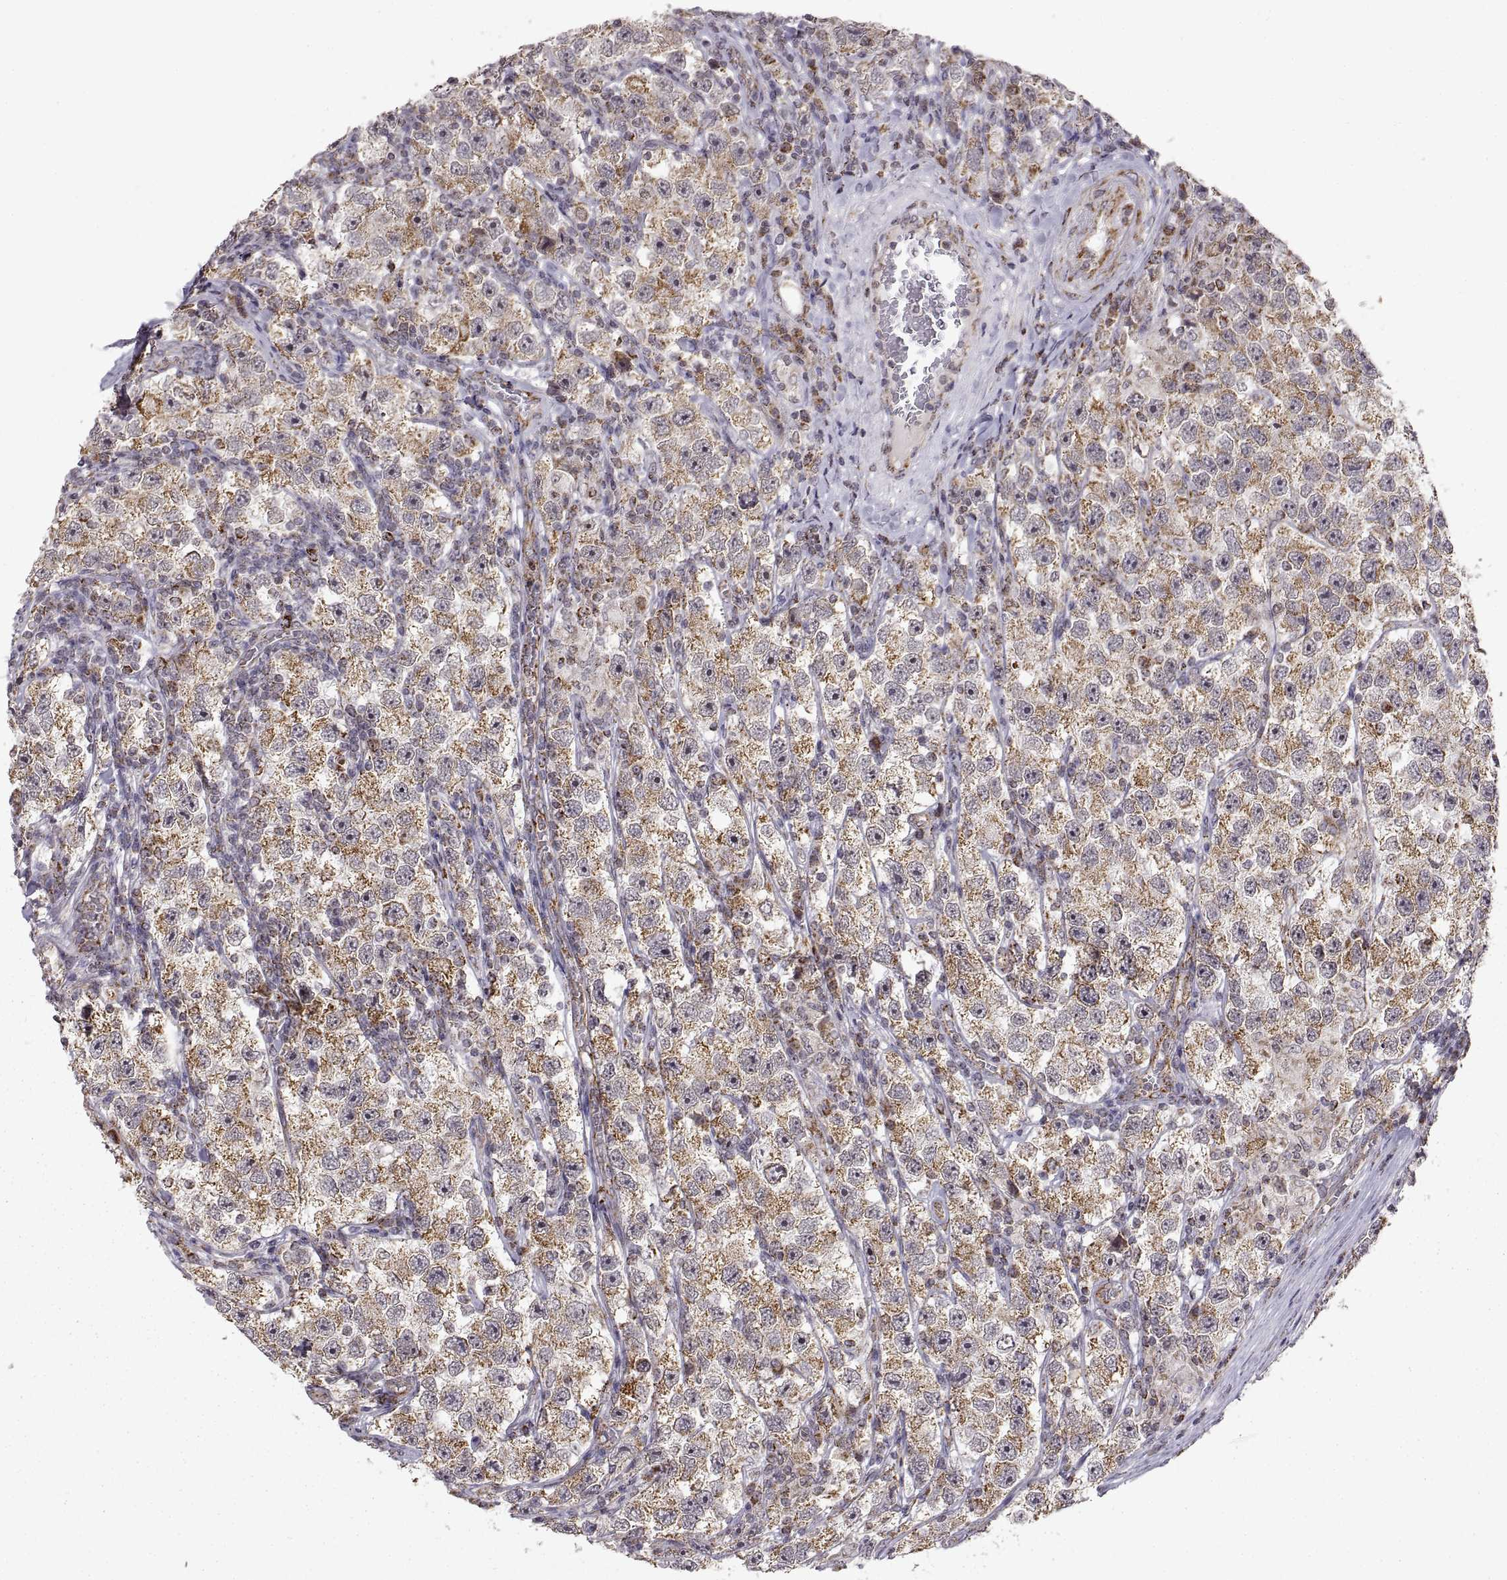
{"staining": {"intensity": "moderate", "quantity": ">75%", "location": "cytoplasmic/membranous"}, "tissue": "testis cancer", "cell_type": "Tumor cells", "image_type": "cancer", "snomed": [{"axis": "morphology", "description": "Seminoma, NOS"}, {"axis": "topography", "description": "Testis"}], "caption": "Immunohistochemistry (IHC) (DAB (3,3'-diaminobenzidine)) staining of human testis cancer (seminoma) displays moderate cytoplasmic/membranous protein staining in about >75% of tumor cells. The staining was performed using DAB (3,3'-diaminobenzidine), with brown indicating positive protein expression. Nuclei are stained blue with hematoxylin.", "gene": "MANBAL", "patient": {"sex": "male", "age": 26}}